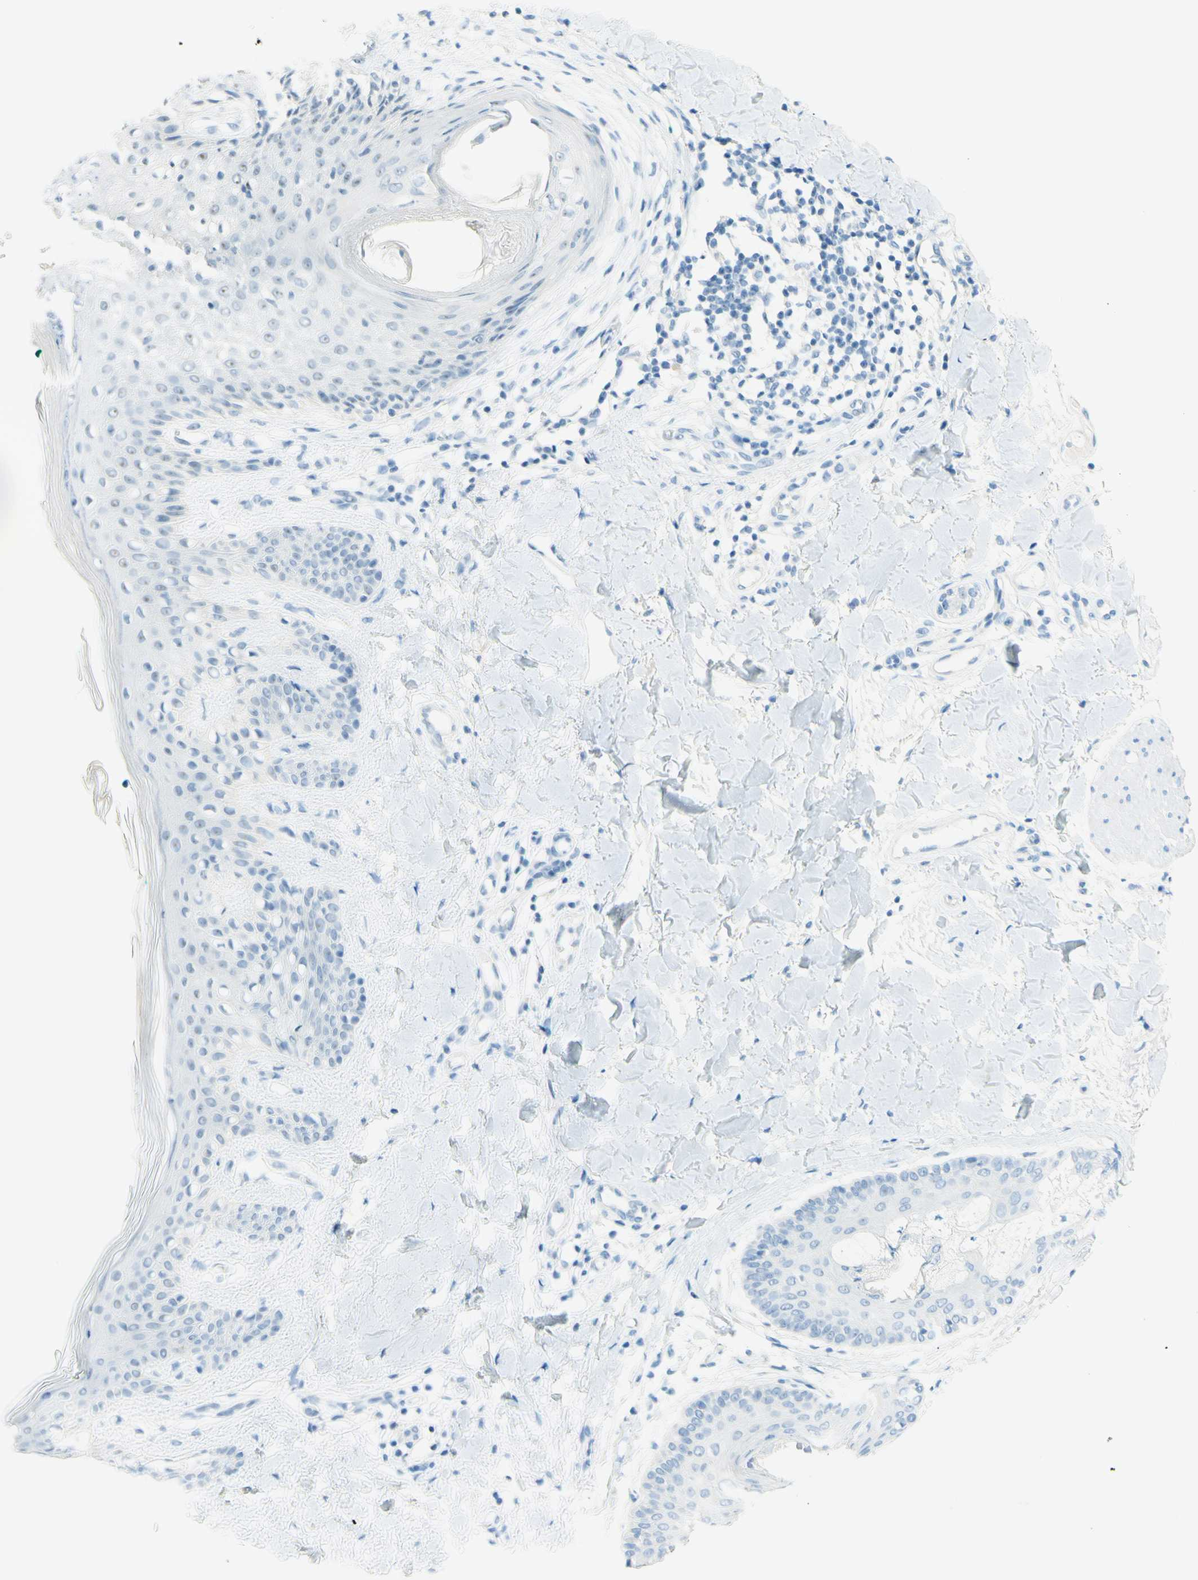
{"staining": {"intensity": "negative", "quantity": "none", "location": "none"}, "tissue": "skin", "cell_type": "Fibroblasts", "image_type": "normal", "snomed": [{"axis": "morphology", "description": "Normal tissue, NOS"}, {"axis": "topography", "description": "Skin"}], "caption": "Normal skin was stained to show a protein in brown. There is no significant expression in fibroblasts.", "gene": "FMR1NB", "patient": {"sex": "male", "age": 16}}